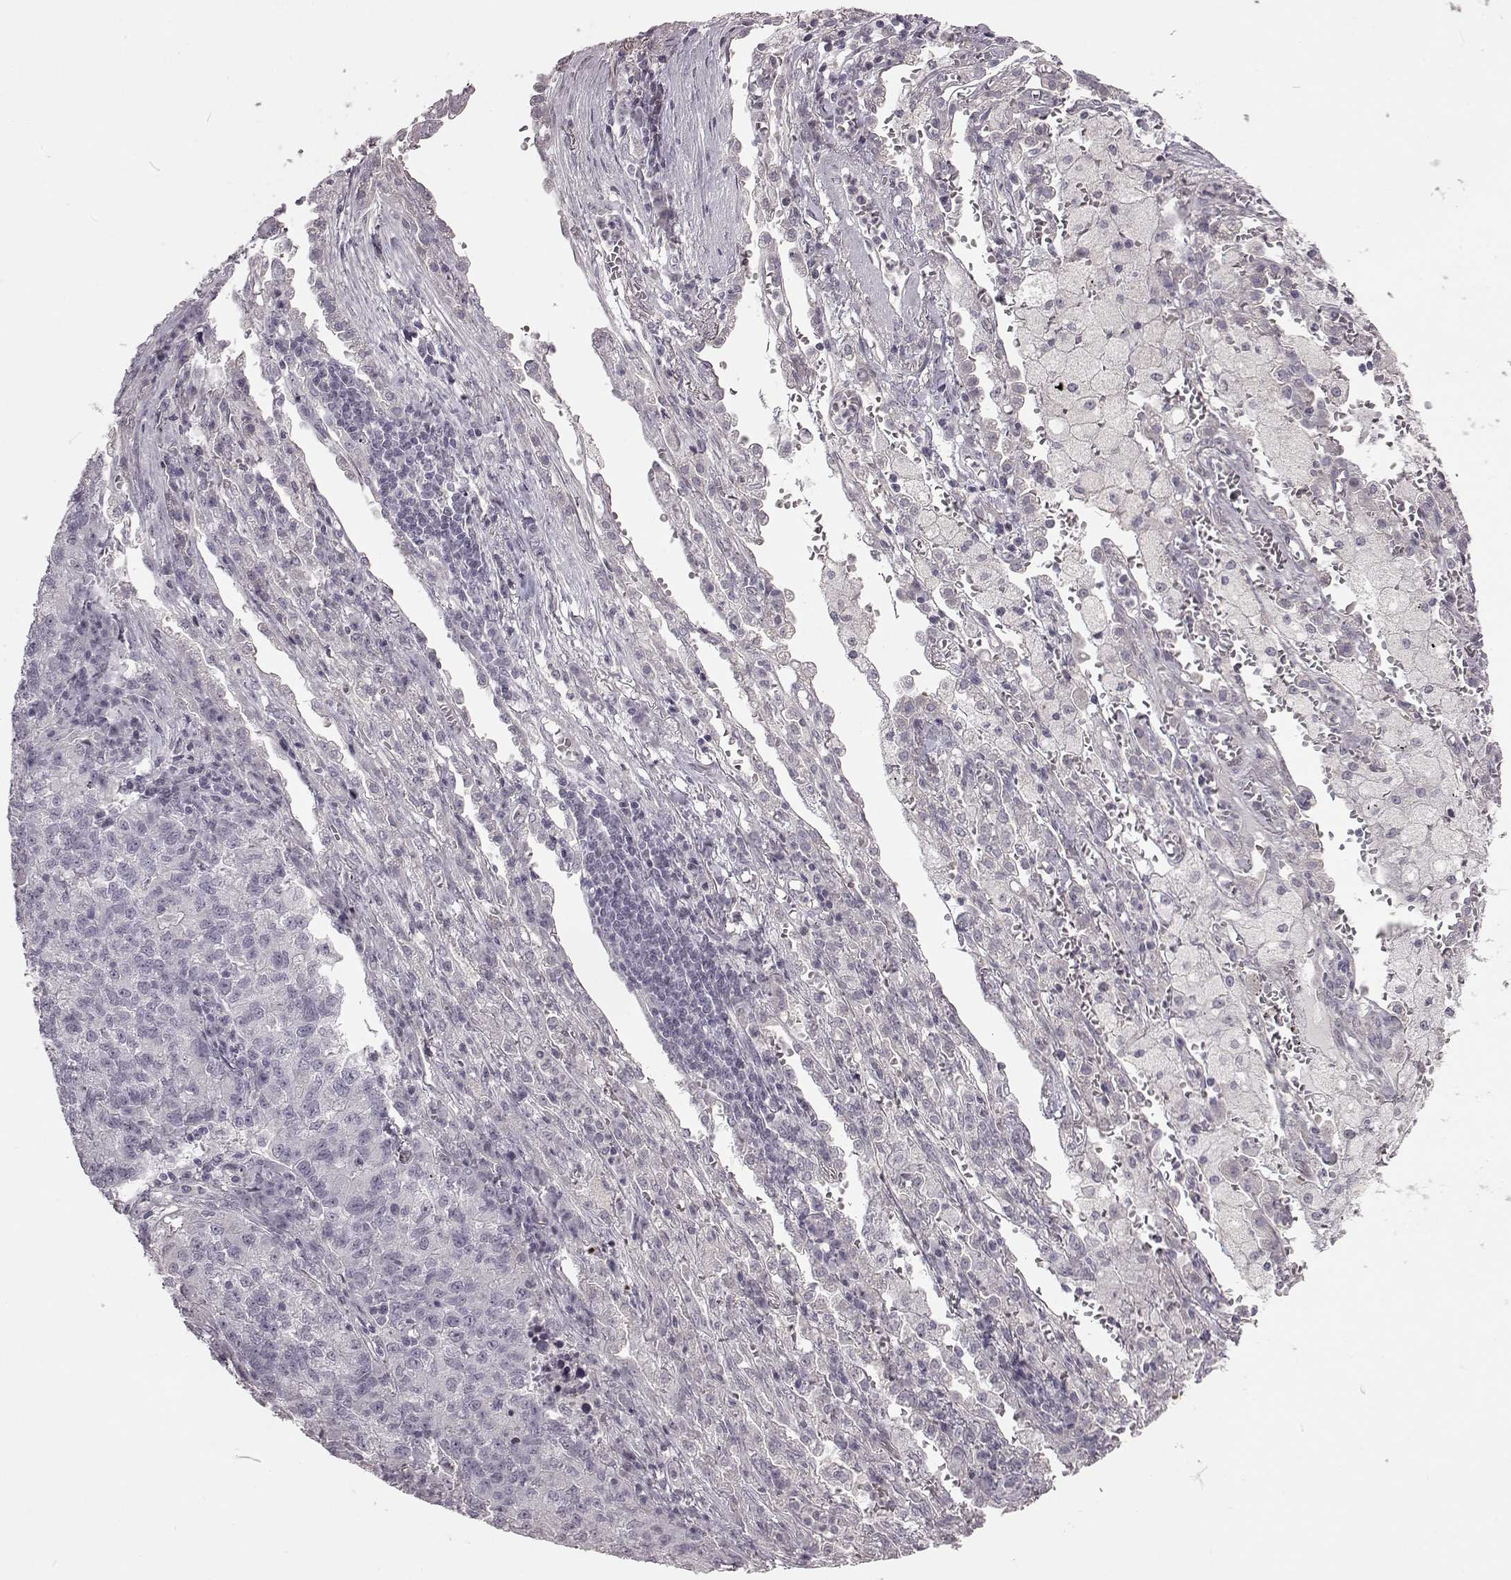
{"staining": {"intensity": "negative", "quantity": "none", "location": "none"}, "tissue": "lung cancer", "cell_type": "Tumor cells", "image_type": "cancer", "snomed": [{"axis": "morphology", "description": "Adenocarcinoma, NOS"}, {"axis": "topography", "description": "Lung"}], "caption": "DAB (3,3'-diaminobenzidine) immunohistochemical staining of lung adenocarcinoma reveals no significant staining in tumor cells.", "gene": "GAL", "patient": {"sex": "male", "age": 57}}